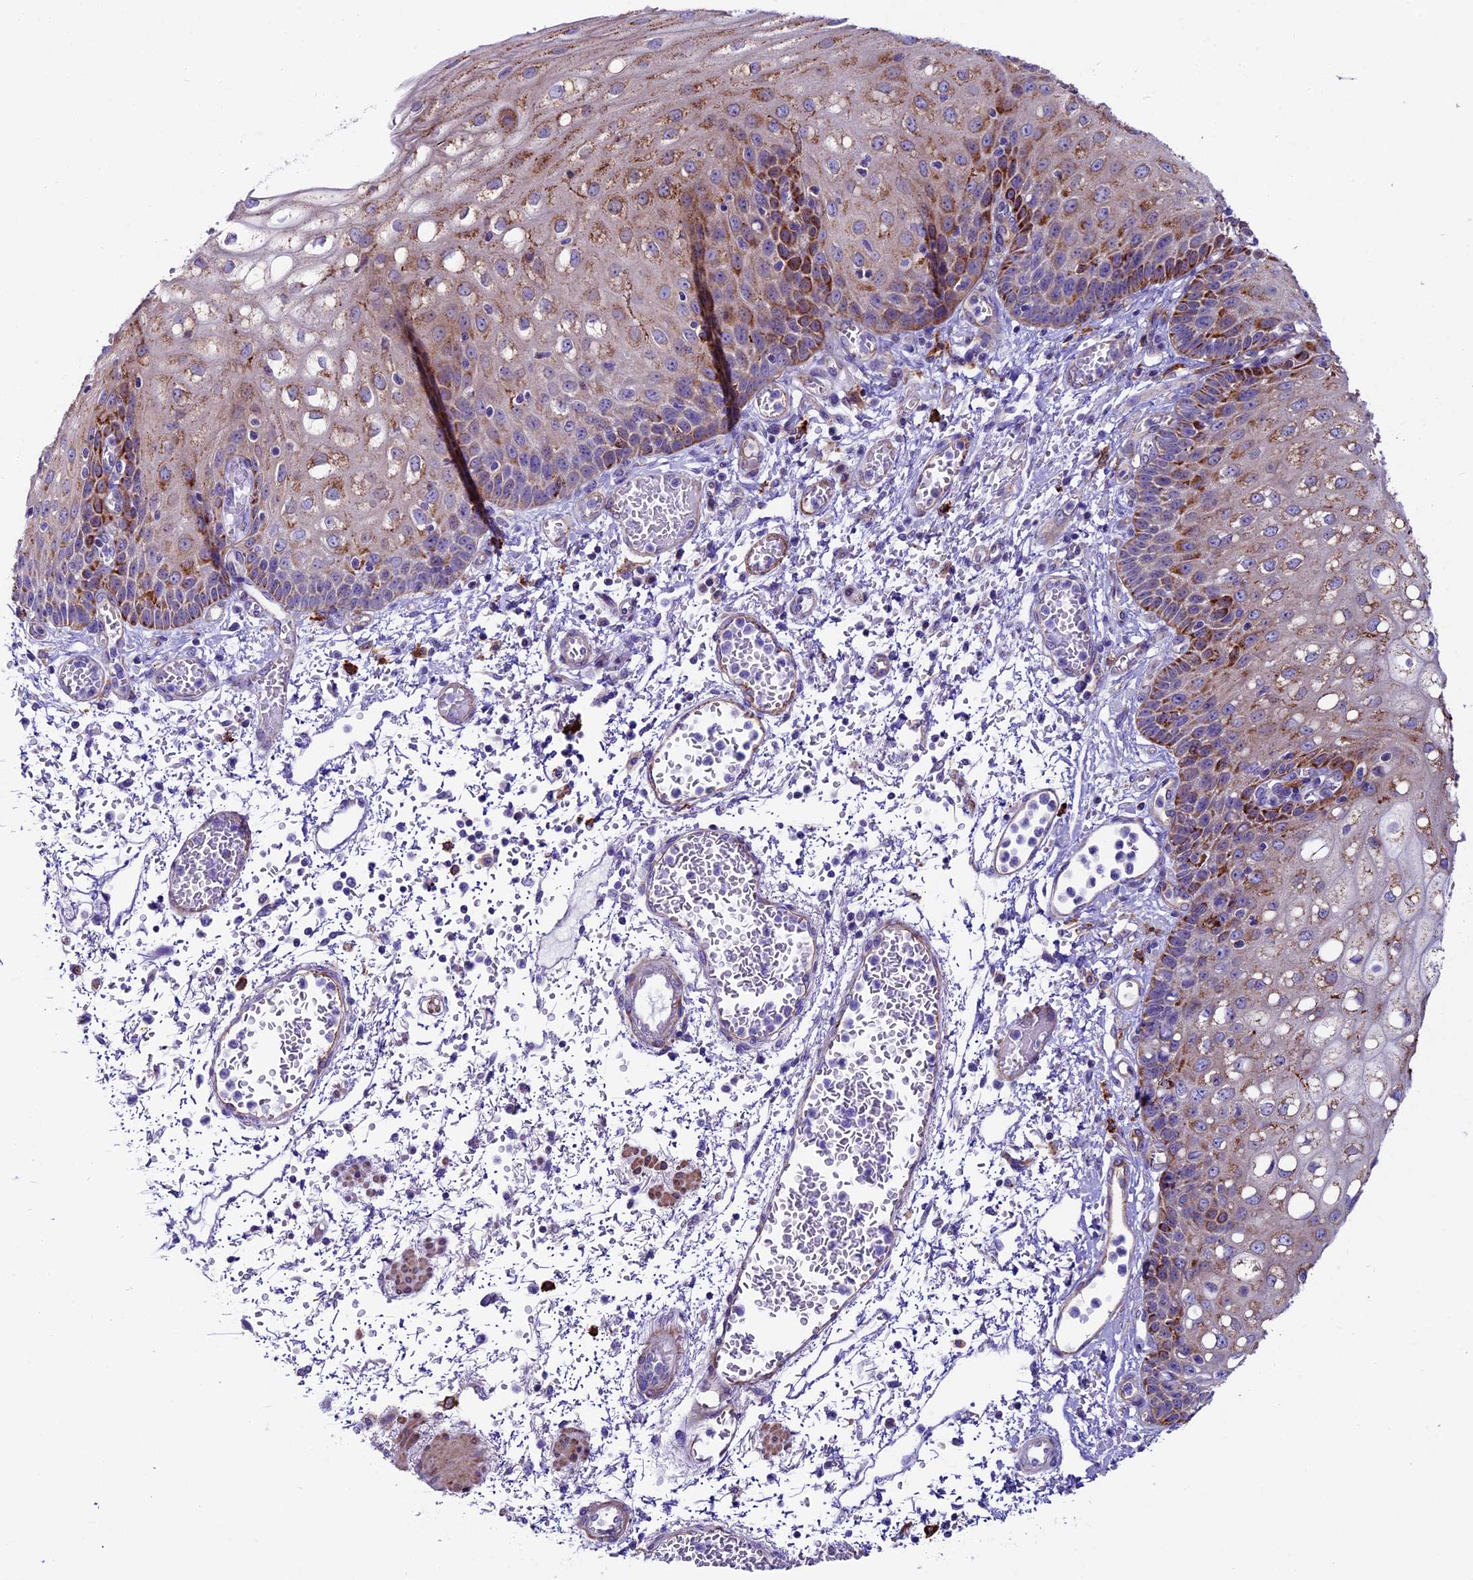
{"staining": {"intensity": "moderate", "quantity": "25%-75%", "location": "cytoplasmic/membranous"}, "tissue": "esophagus", "cell_type": "Squamous epithelial cells", "image_type": "normal", "snomed": [{"axis": "morphology", "description": "Normal tissue, NOS"}, {"axis": "topography", "description": "Esophagus"}], "caption": "This histopathology image reveals normal esophagus stained with immunohistochemistry to label a protein in brown. The cytoplasmic/membranous of squamous epithelial cells show moderate positivity for the protein. Nuclei are counter-stained blue.", "gene": "IL20RA", "patient": {"sex": "male", "age": 81}}